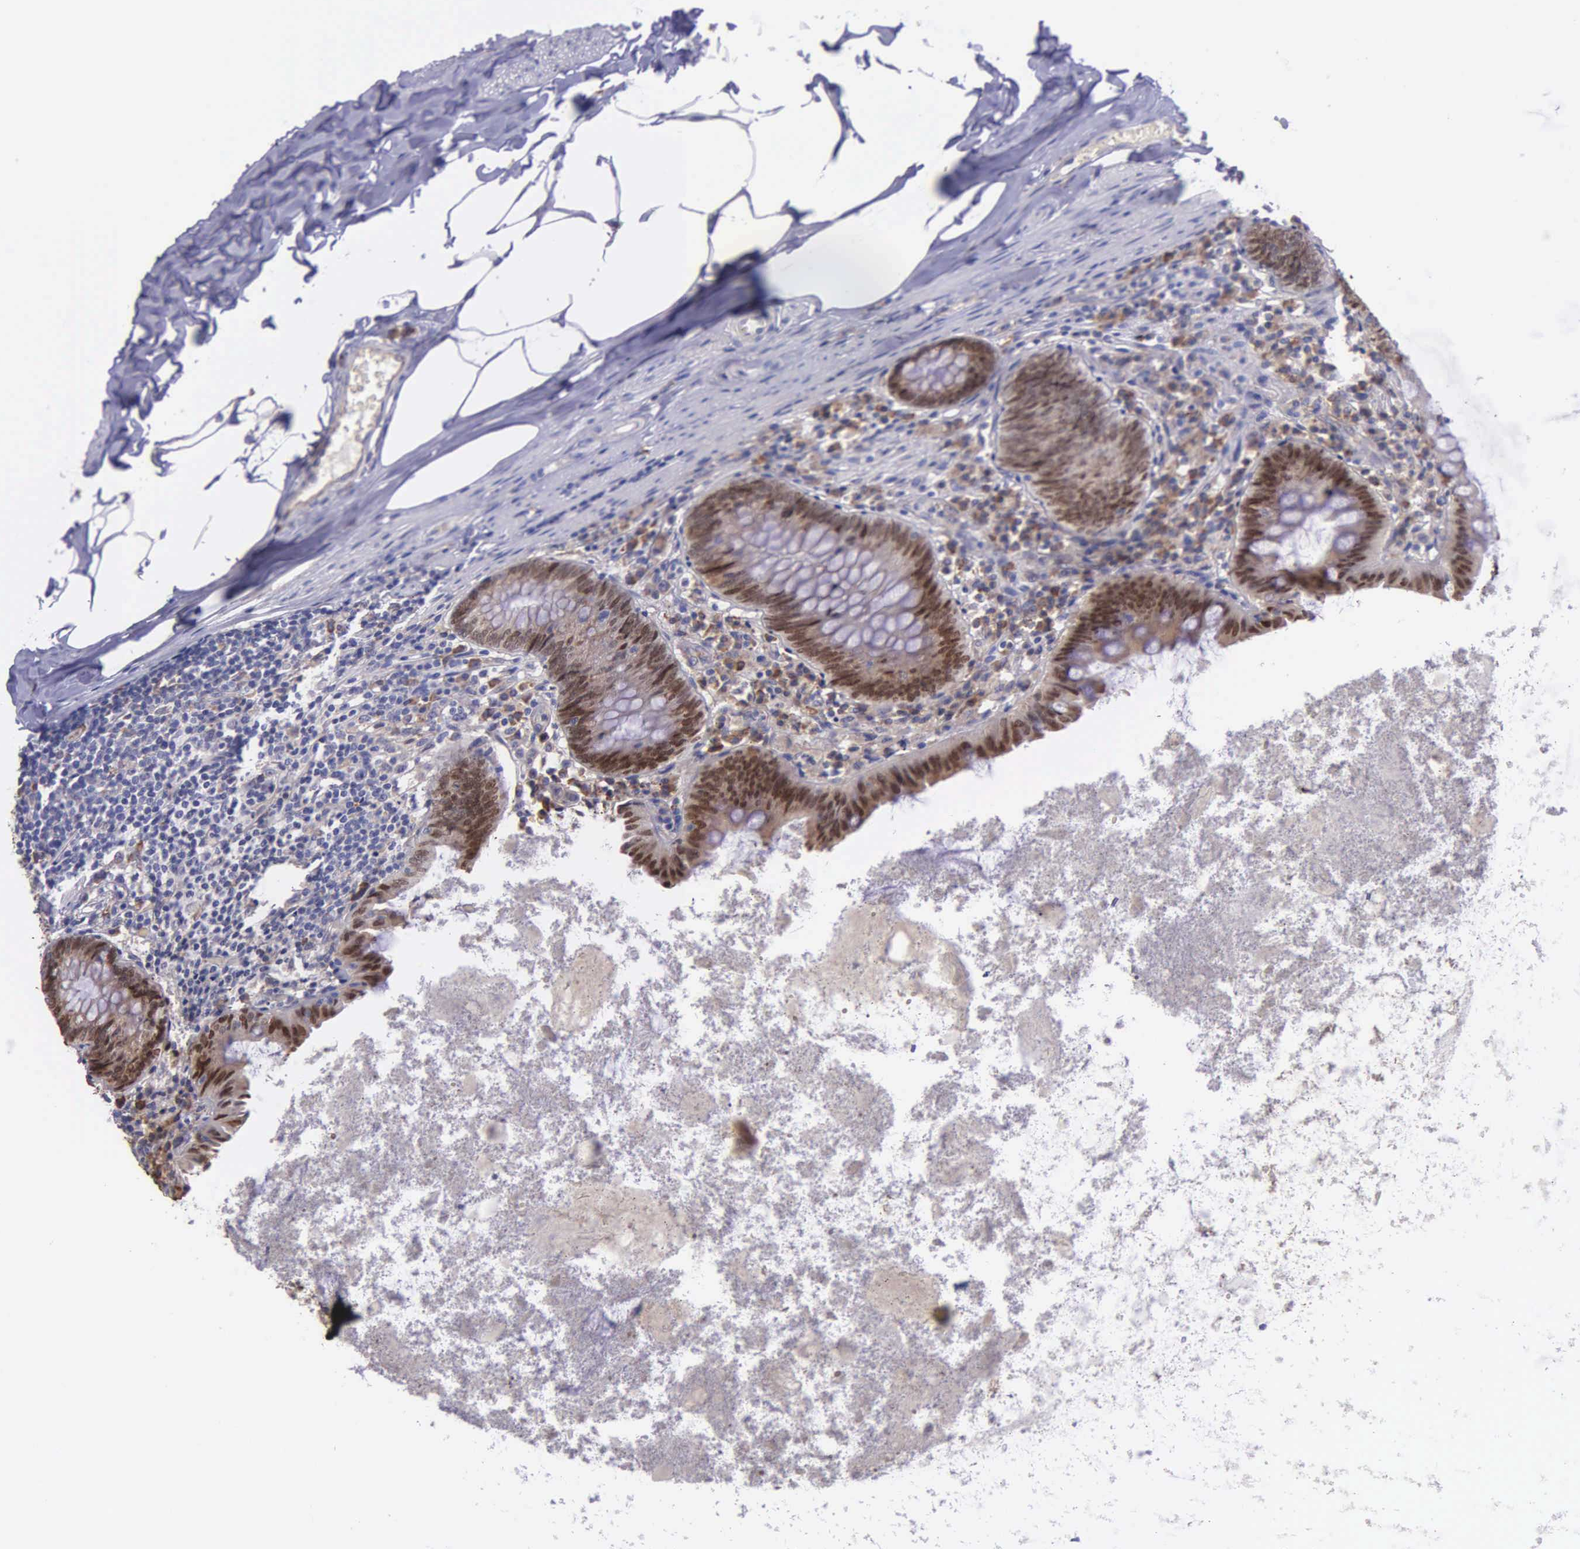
{"staining": {"intensity": "moderate", "quantity": ">75%", "location": "cytoplasmic/membranous,nuclear"}, "tissue": "appendix", "cell_type": "Glandular cells", "image_type": "normal", "snomed": [{"axis": "morphology", "description": "Normal tissue, NOS"}, {"axis": "topography", "description": "Appendix"}], "caption": "The micrograph demonstrates staining of unremarkable appendix, revealing moderate cytoplasmic/membranous,nuclear protein staining (brown color) within glandular cells. (Stains: DAB (3,3'-diaminobenzidine) in brown, nuclei in blue, Microscopy: brightfield microscopy at high magnification).", "gene": "ZC3H12B", "patient": {"sex": "female", "age": 82}}